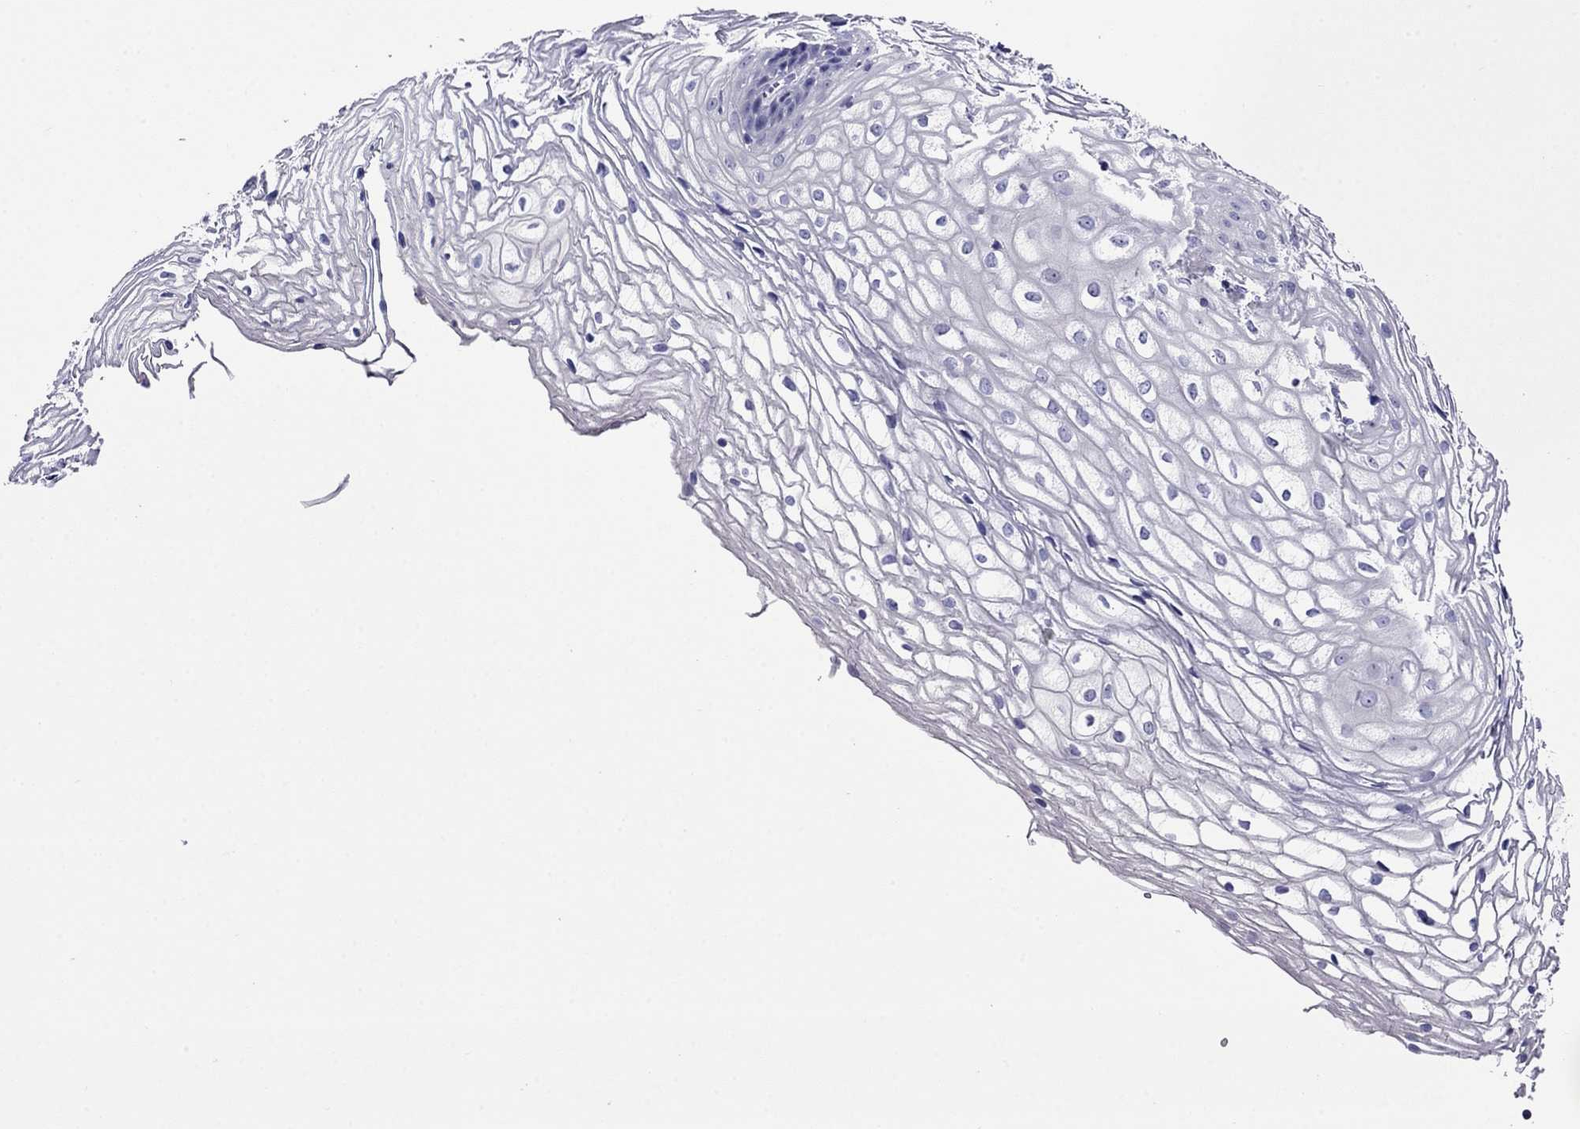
{"staining": {"intensity": "negative", "quantity": "none", "location": "none"}, "tissue": "vagina", "cell_type": "Squamous epithelial cells", "image_type": "normal", "snomed": [{"axis": "morphology", "description": "Normal tissue, NOS"}, {"axis": "topography", "description": "Vagina"}], "caption": "This is an immunohistochemistry image of benign vagina. There is no expression in squamous epithelial cells.", "gene": "SCG2", "patient": {"sex": "female", "age": 34}}